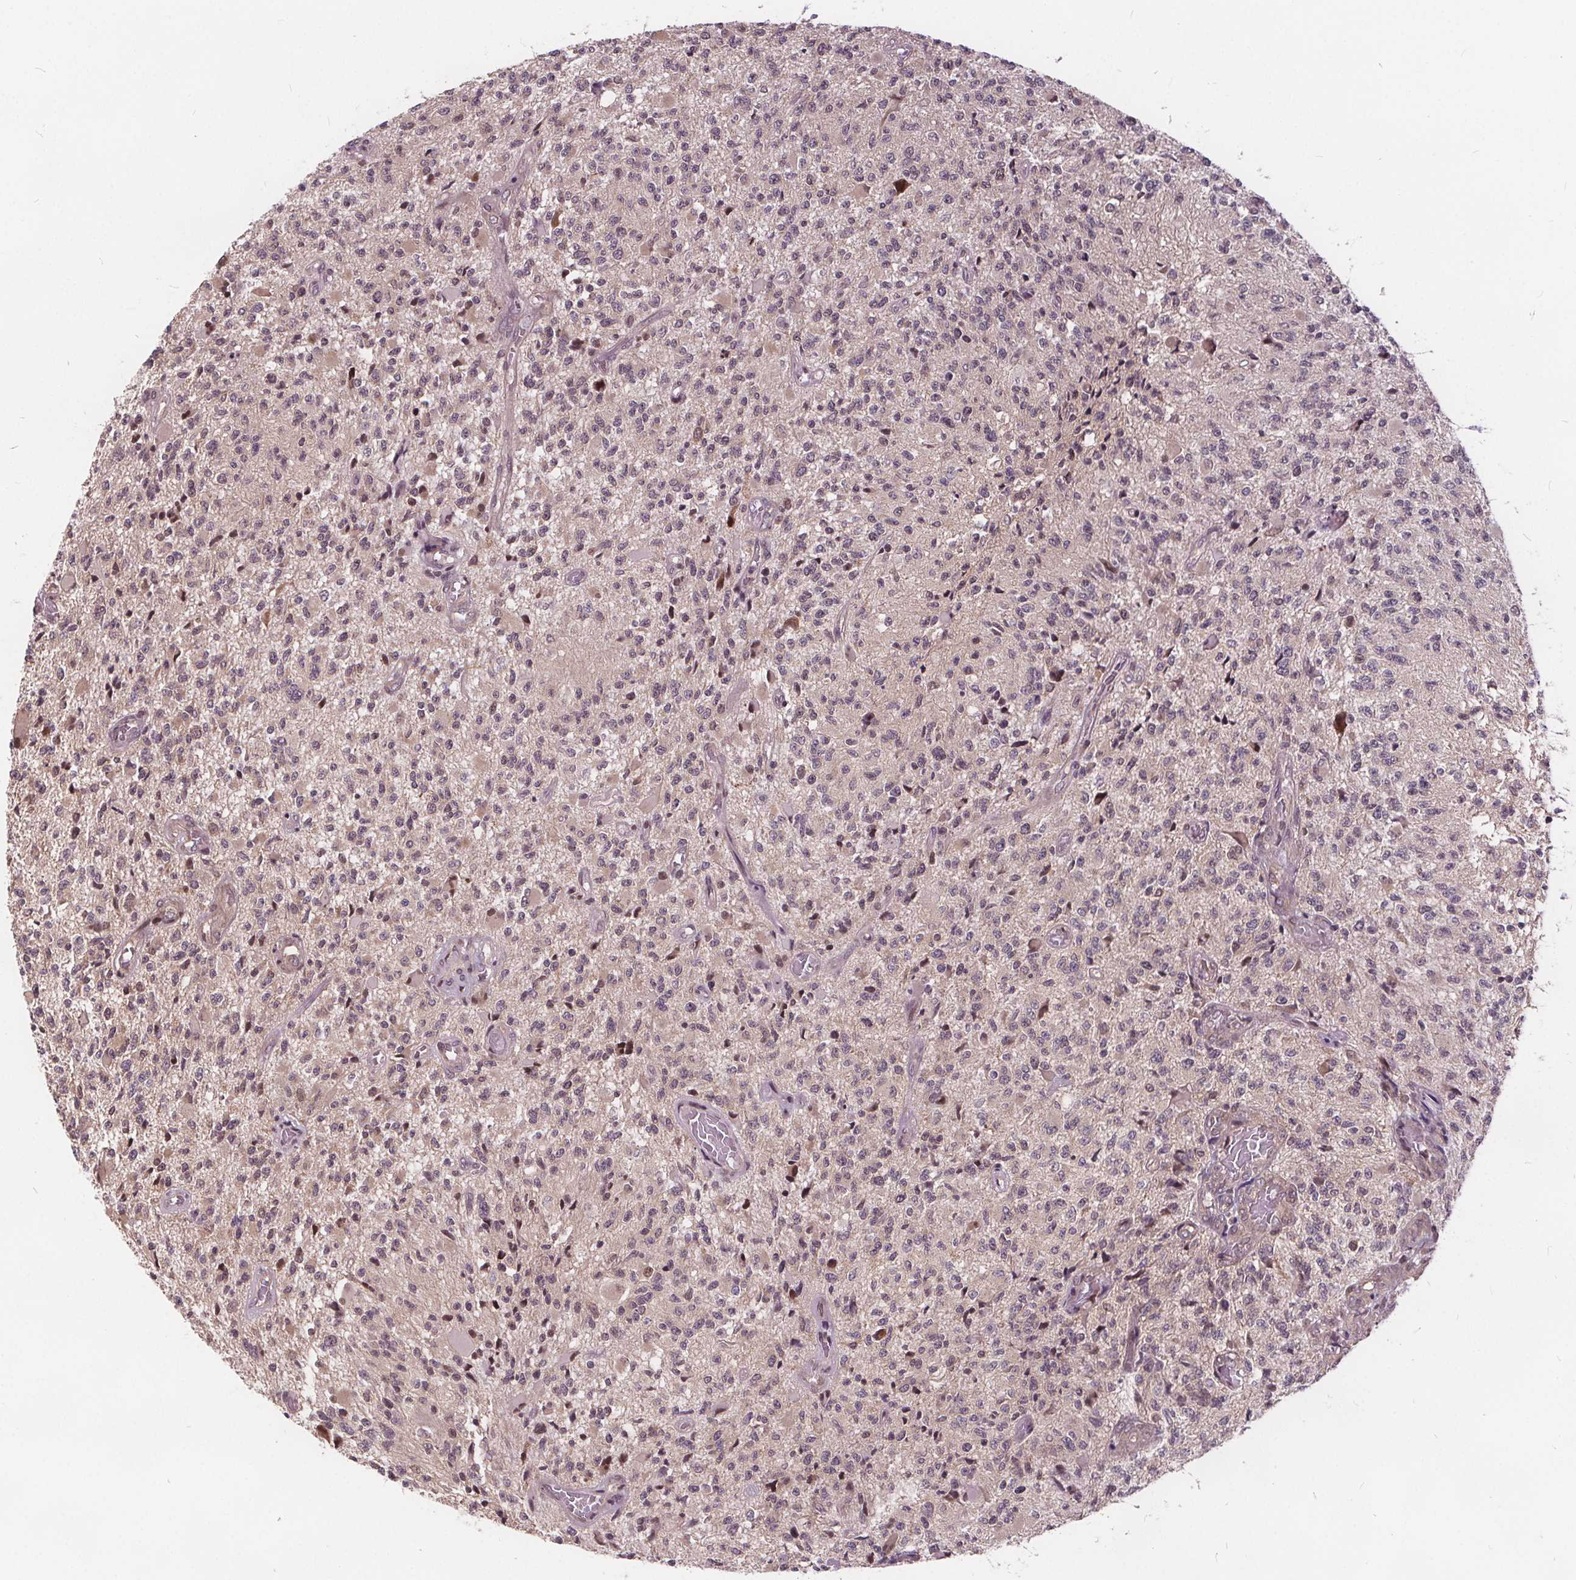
{"staining": {"intensity": "negative", "quantity": "none", "location": "none"}, "tissue": "glioma", "cell_type": "Tumor cells", "image_type": "cancer", "snomed": [{"axis": "morphology", "description": "Glioma, malignant, High grade"}, {"axis": "topography", "description": "Brain"}], "caption": "Photomicrograph shows no protein expression in tumor cells of glioma tissue. The staining is performed using DAB brown chromogen with nuclei counter-stained in using hematoxylin.", "gene": "HIF1AN", "patient": {"sex": "female", "age": 63}}